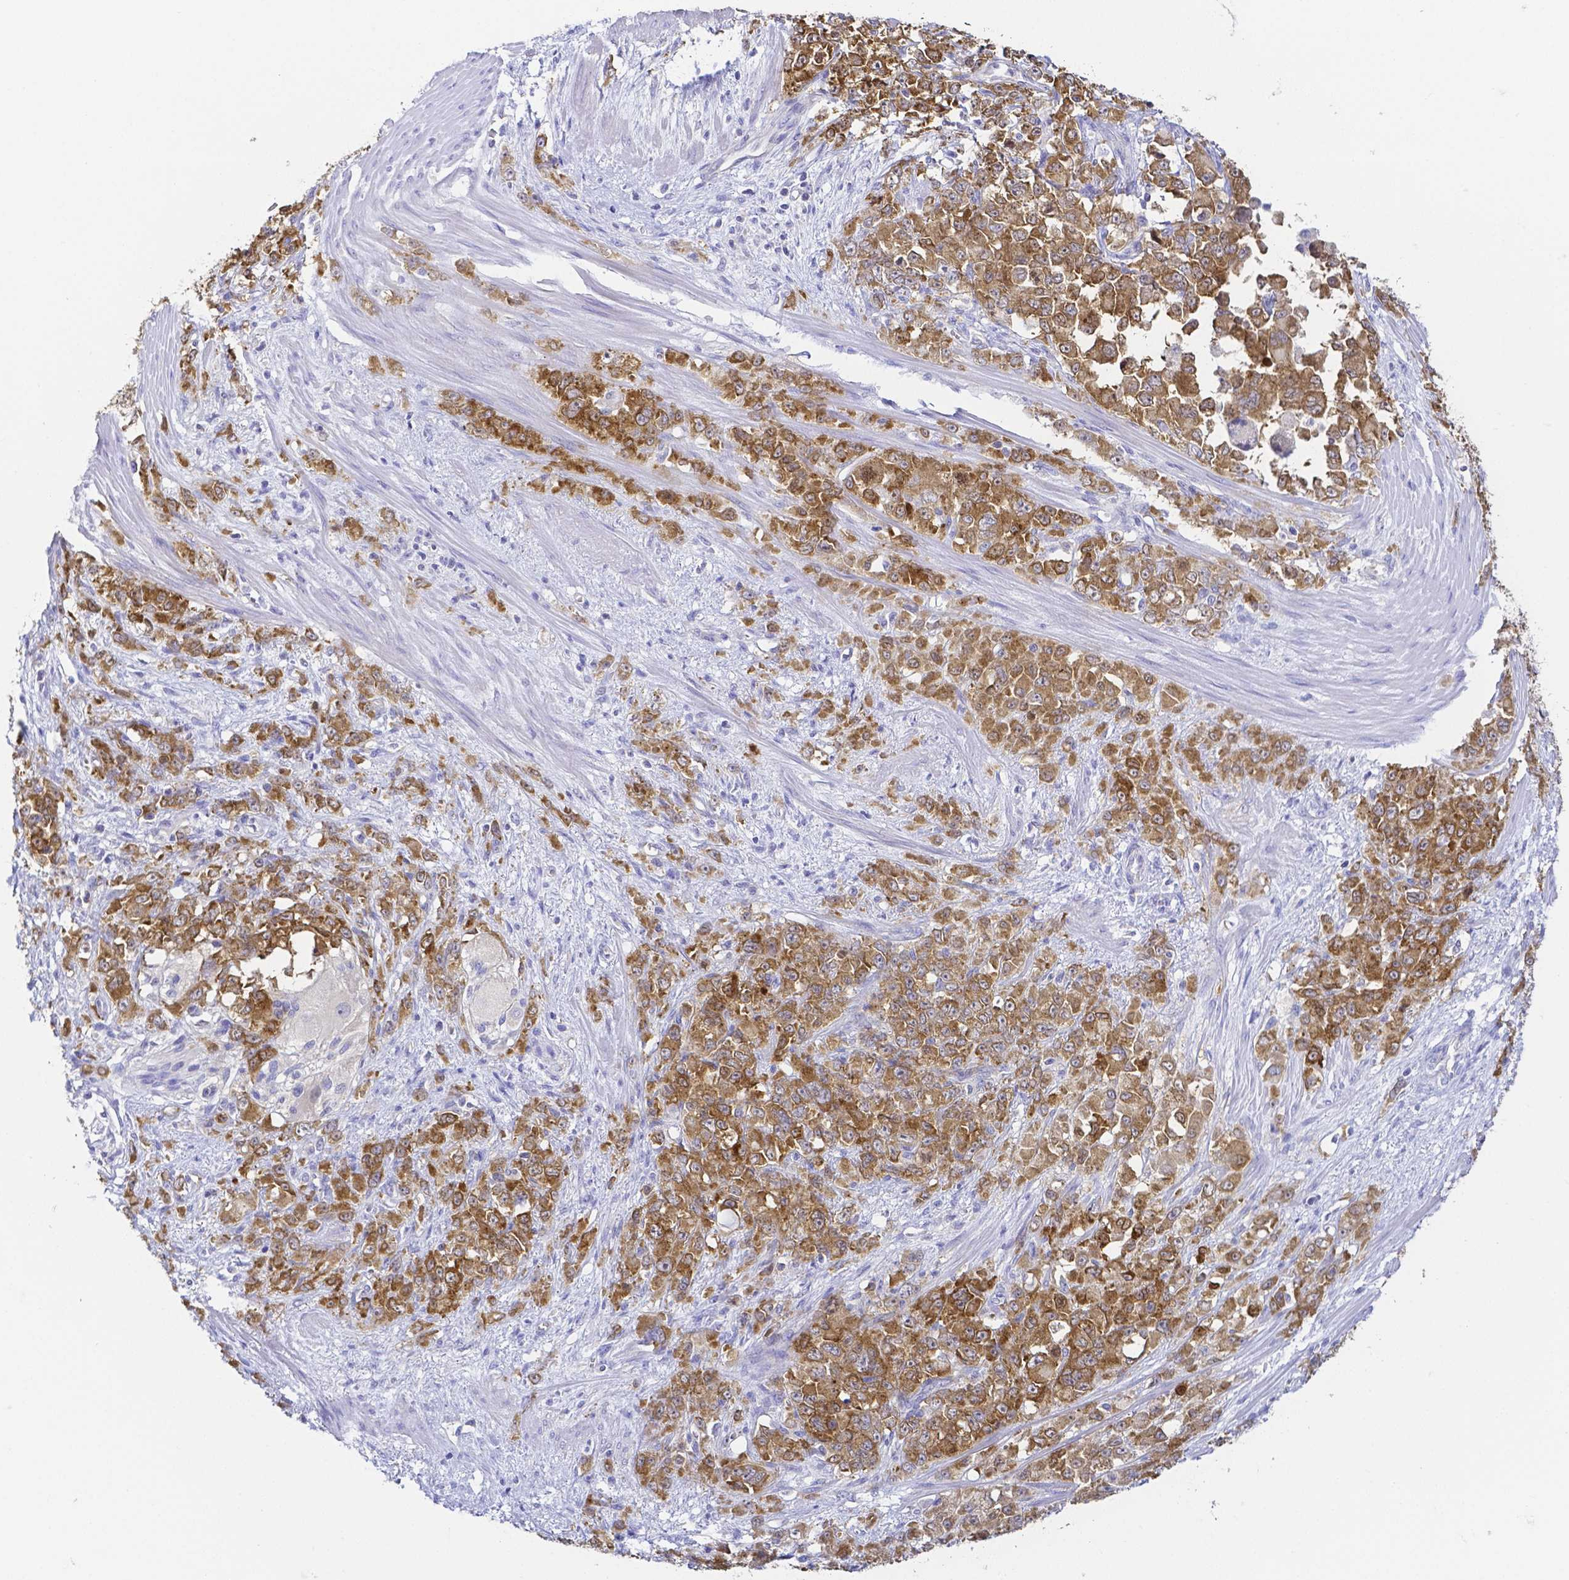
{"staining": {"intensity": "moderate", "quantity": ">75%", "location": "cytoplasmic/membranous"}, "tissue": "stomach cancer", "cell_type": "Tumor cells", "image_type": "cancer", "snomed": [{"axis": "morphology", "description": "Adenocarcinoma, NOS"}, {"axis": "topography", "description": "Stomach"}], "caption": "Immunohistochemical staining of human stomach adenocarcinoma displays medium levels of moderate cytoplasmic/membranous protein positivity in about >75% of tumor cells. The staining was performed using DAB (3,3'-diaminobenzidine), with brown indicating positive protein expression. Nuclei are stained blue with hematoxylin.", "gene": "PKP3", "patient": {"sex": "female", "age": 76}}